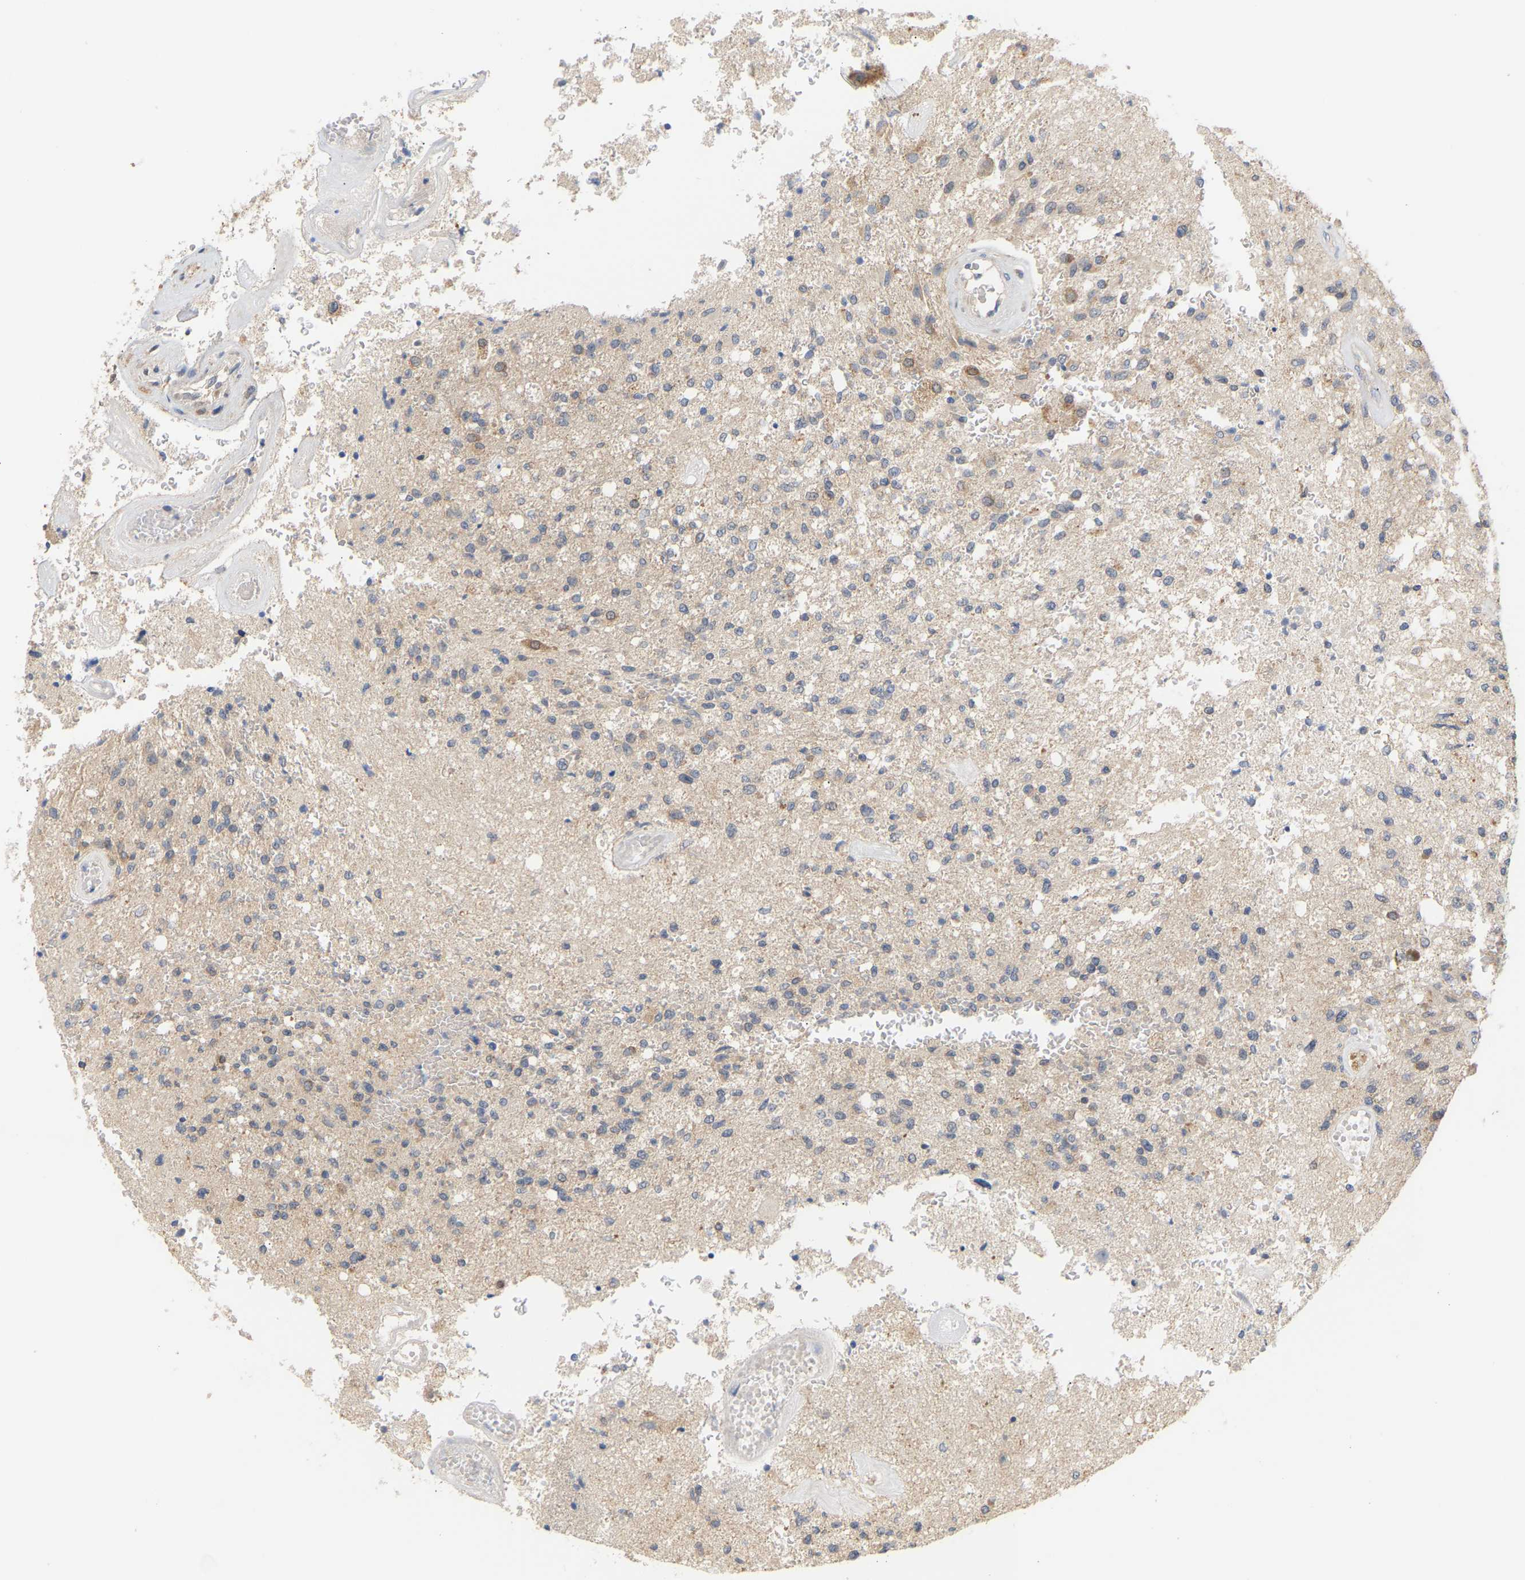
{"staining": {"intensity": "weak", "quantity": "<25%", "location": "cytoplasmic/membranous"}, "tissue": "glioma", "cell_type": "Tumor cells", "image_type": "cancer", "snomed": [{"axis": "morphology", "description": "Normal tissue, NOS"}, {"axis": "morphology", "description": "Glioma, malignant, High grade"}, {"axis": "topography", "description": "Cerebral cortex"}], "caption": "High magnification brightfield microscopy of glioma stained with DAB (3,3'-diaminobenzidine) (brown) and counterstained with hematoxylin (blue): tumor cells show no significant expression. (DAB immunohistochemistry, high magnification).", "gene": "TPMT", "patient": {"sex": "male", "age": 77}}